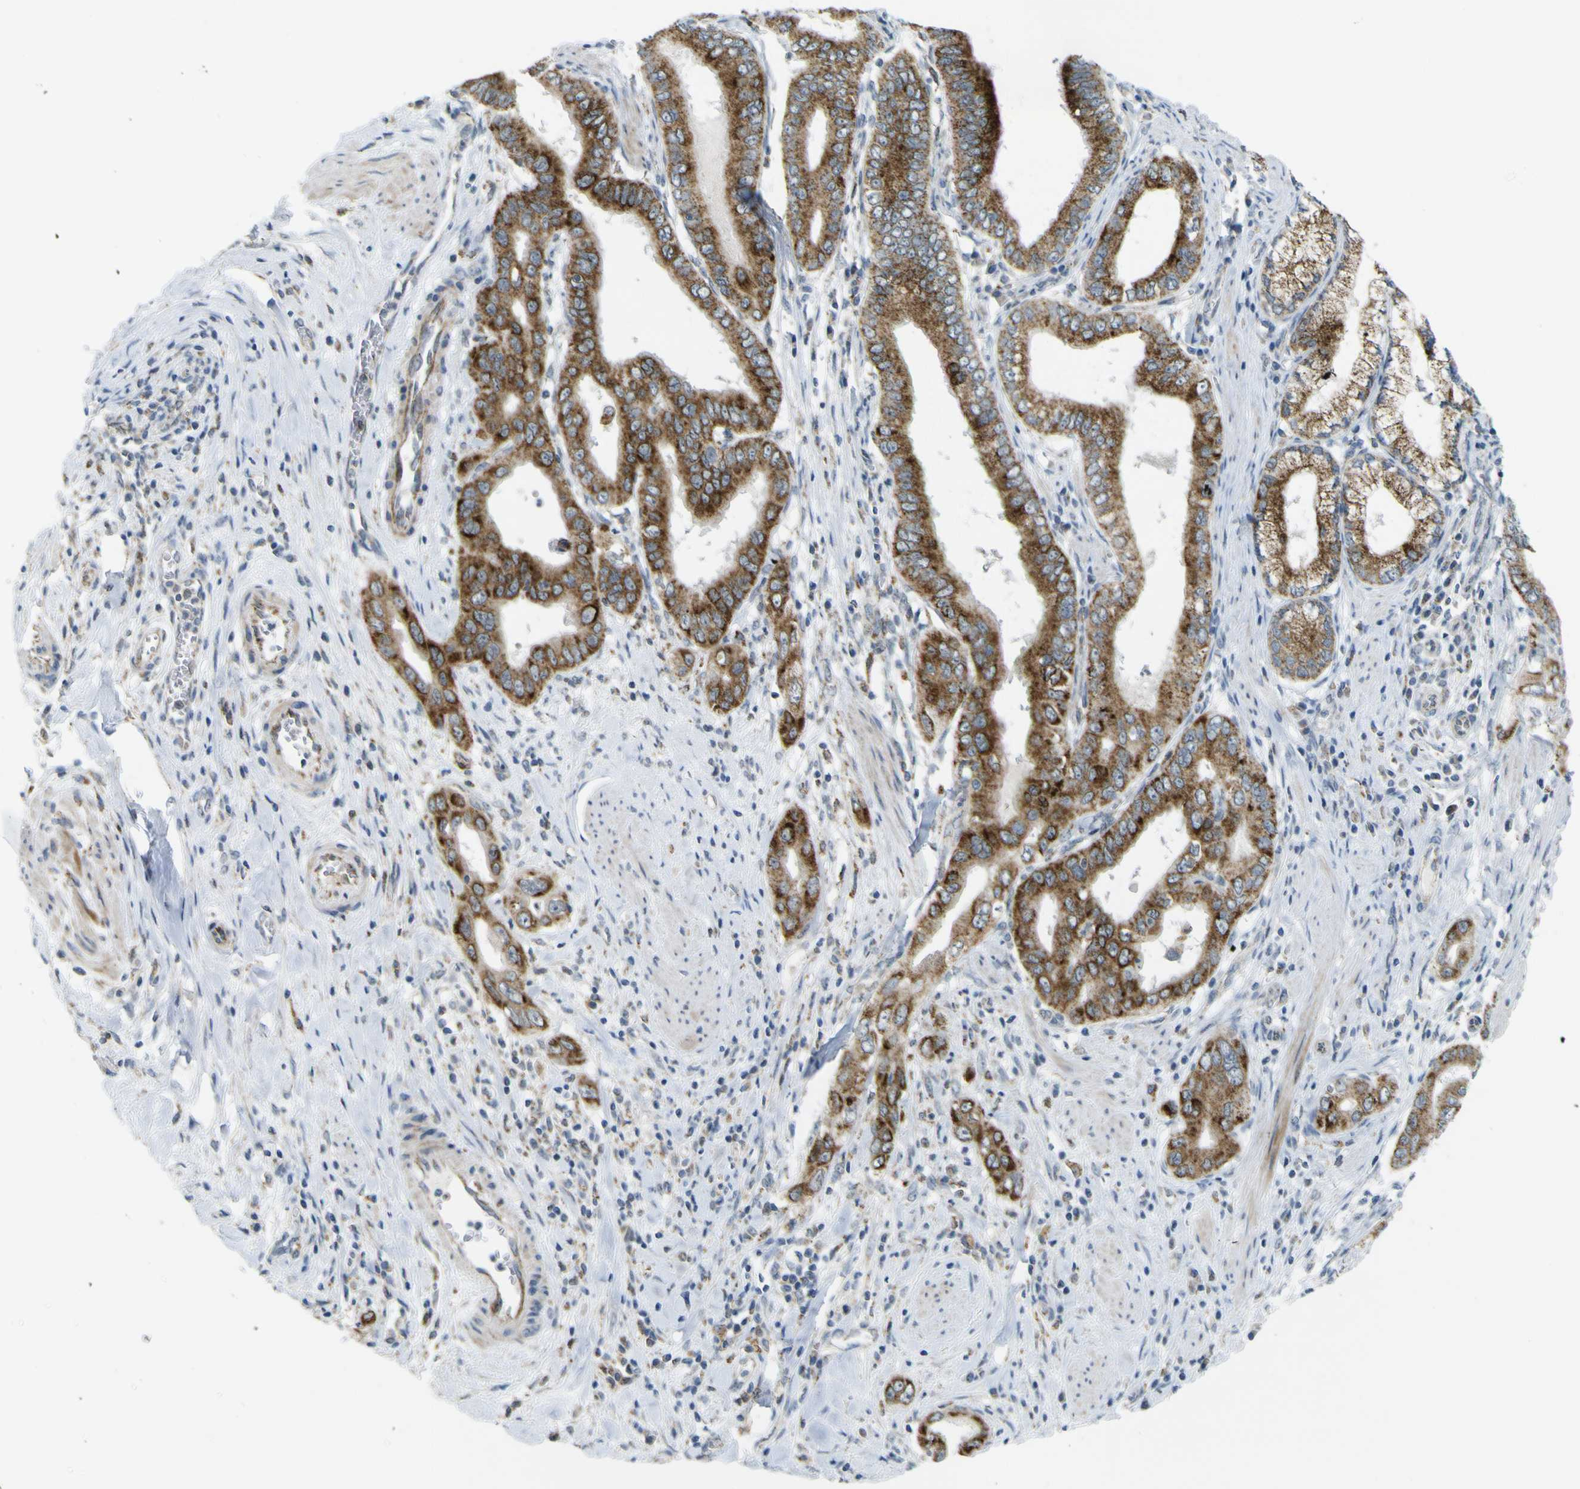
{"staining": {"intensity": "strong", "quantity": ">75%", "location": "cytoplasmic/membranous"}, "tissue": "pancreatic cancer", "cell_type": "Tumor cells", "image_type": "cancer", "snomed": [{"axis": "morphology", "description": "Normal tissue, NOS"}, {"axis": "topography", "description": "Lymph node"}], "caption": "Pancreatic cancer tissue reveals strong cytoplasmic/membranous positivity in about >75% of tumor cells", "gene": "ACBD5", "patient": {"sex": "male", "age": 50}}